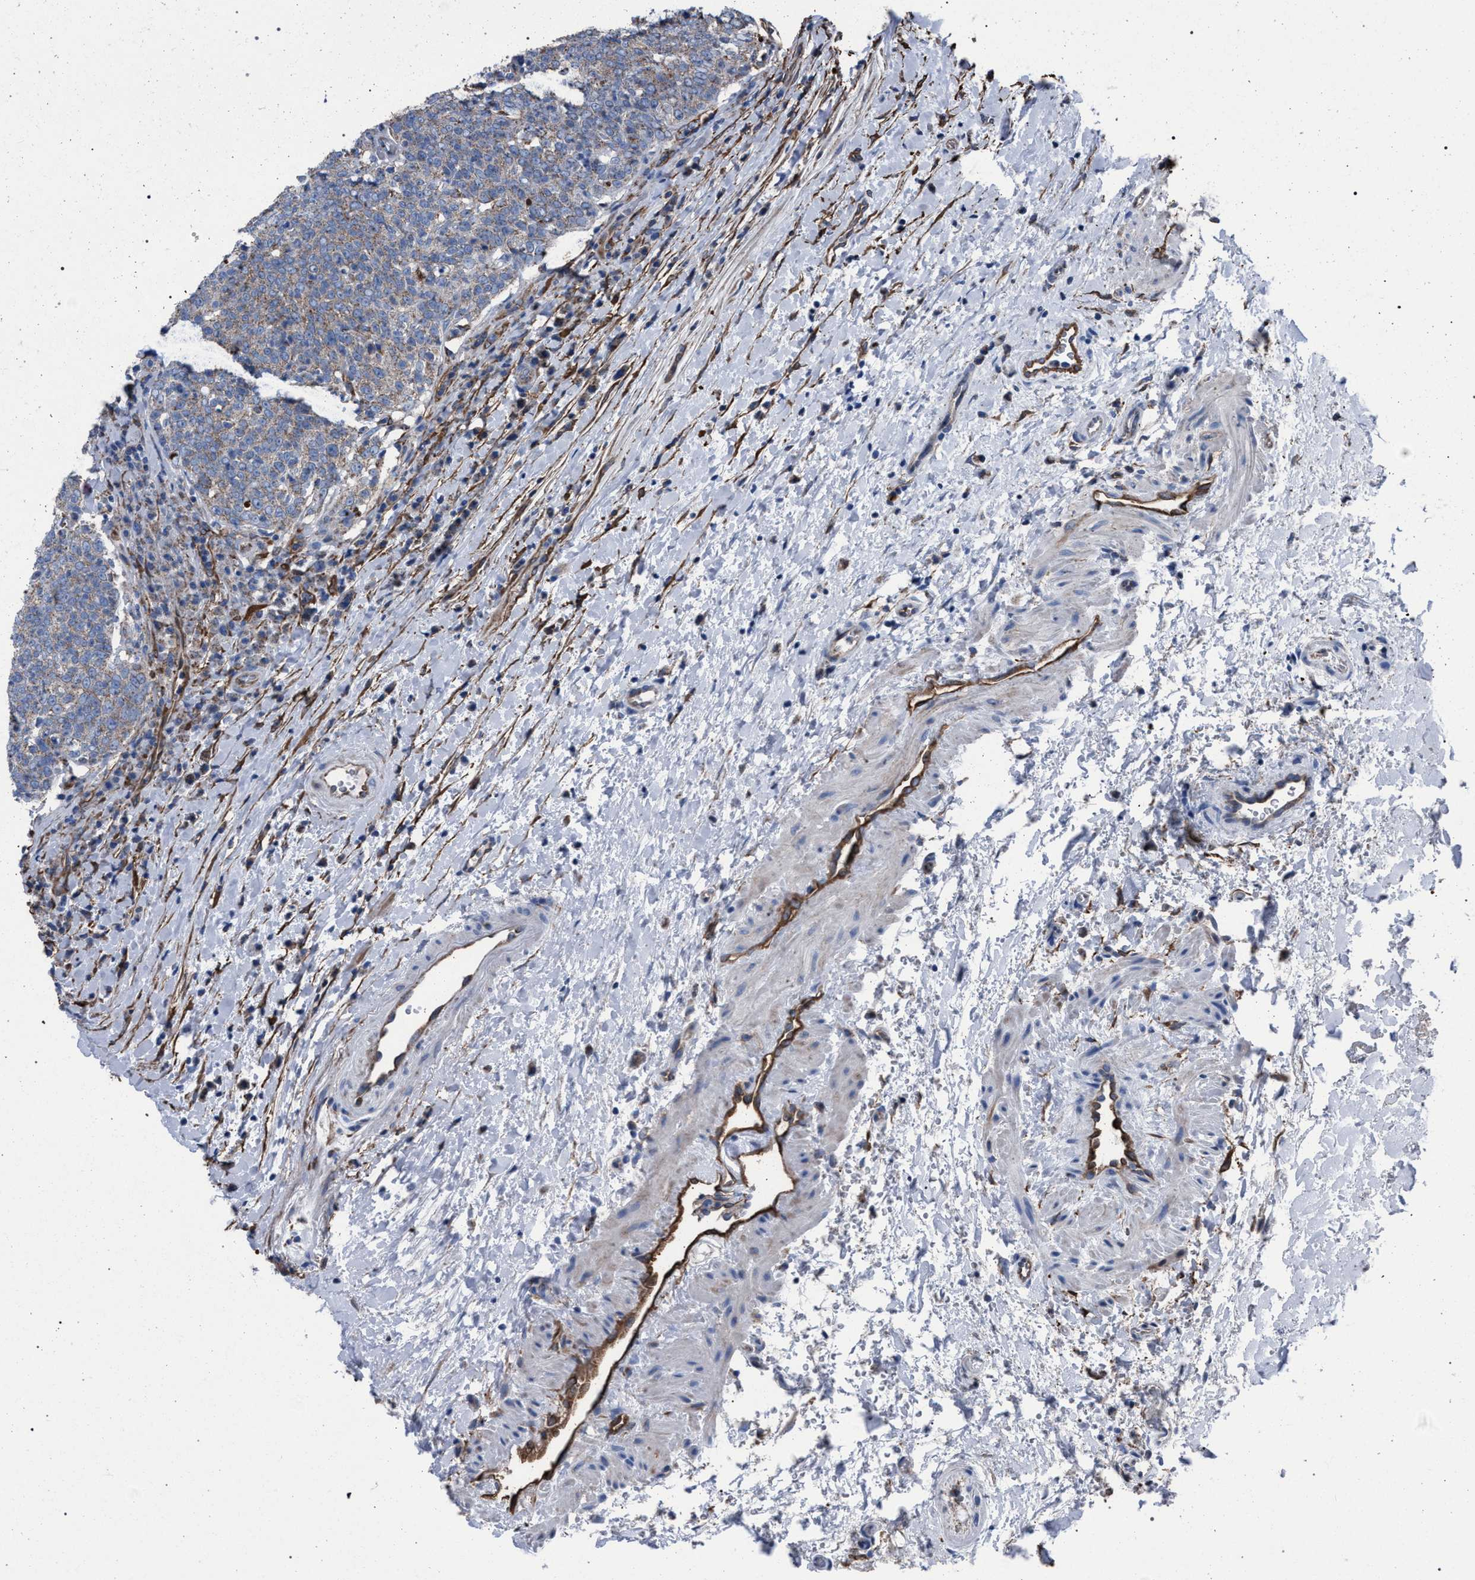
{"staining": {"intensity": "moderate", "quantity": ">75%", "location": "cytoplasmic/membranous"}, "tissue": "head and neck cancer", "cell_type": "Tumor cells", "image_type": "cancer", "snomed": [{"axis": "morphology", "description": "Squamous cell carcinoma, NOS"}, {"axis": "morphology", "description": "Squamous cell carcinoma, metastatic, NOS"}, {"axis": "topography", "description": "Lymph node"}, {"axis": "topography", "description": "Head-Neck"}], "caption": "Immunohistochemical staining of human head and neck cancer exhibits medium levels of moderate cytoplasmic/membranous expression in approximately >75% of tumor cells. (Brightfield microscopy of DAB IHC at high magnification).", "gene": "HSD17B4", "patient": {"sex": "male", "age": 62}}